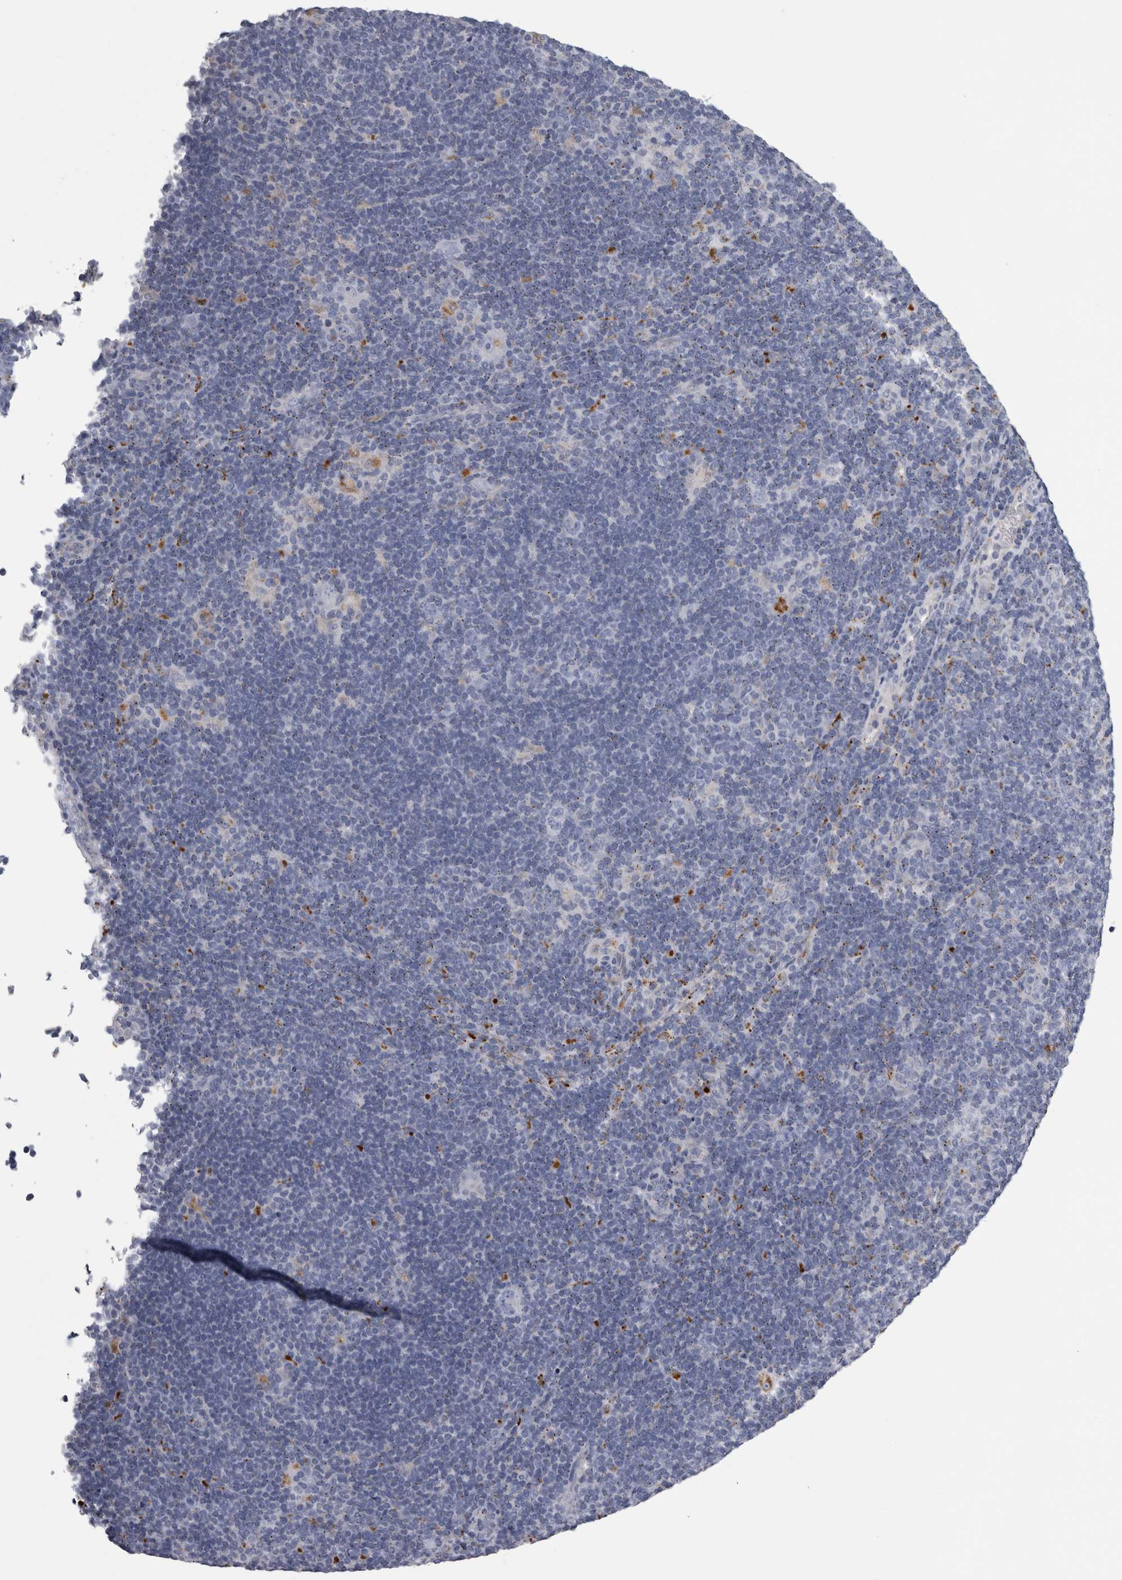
{"staining": {"intensity": "negative", "quantity": "none", "location": "none"}, "tissue": "lymphoma", "cell_type": "Tumor cells", "image_type": "cancer", "snomed": [{"axis": "morphology", "description": "Hodgkin's disease, NOS"}, {"axis": "topography", "description": "Lymph node"}], "caption": "Immunohistochemistry of human lymphoma exhibits no positivity in tumor cells.", "gene": "DPP7", "patient": {"sex": "female", "age": 57}}